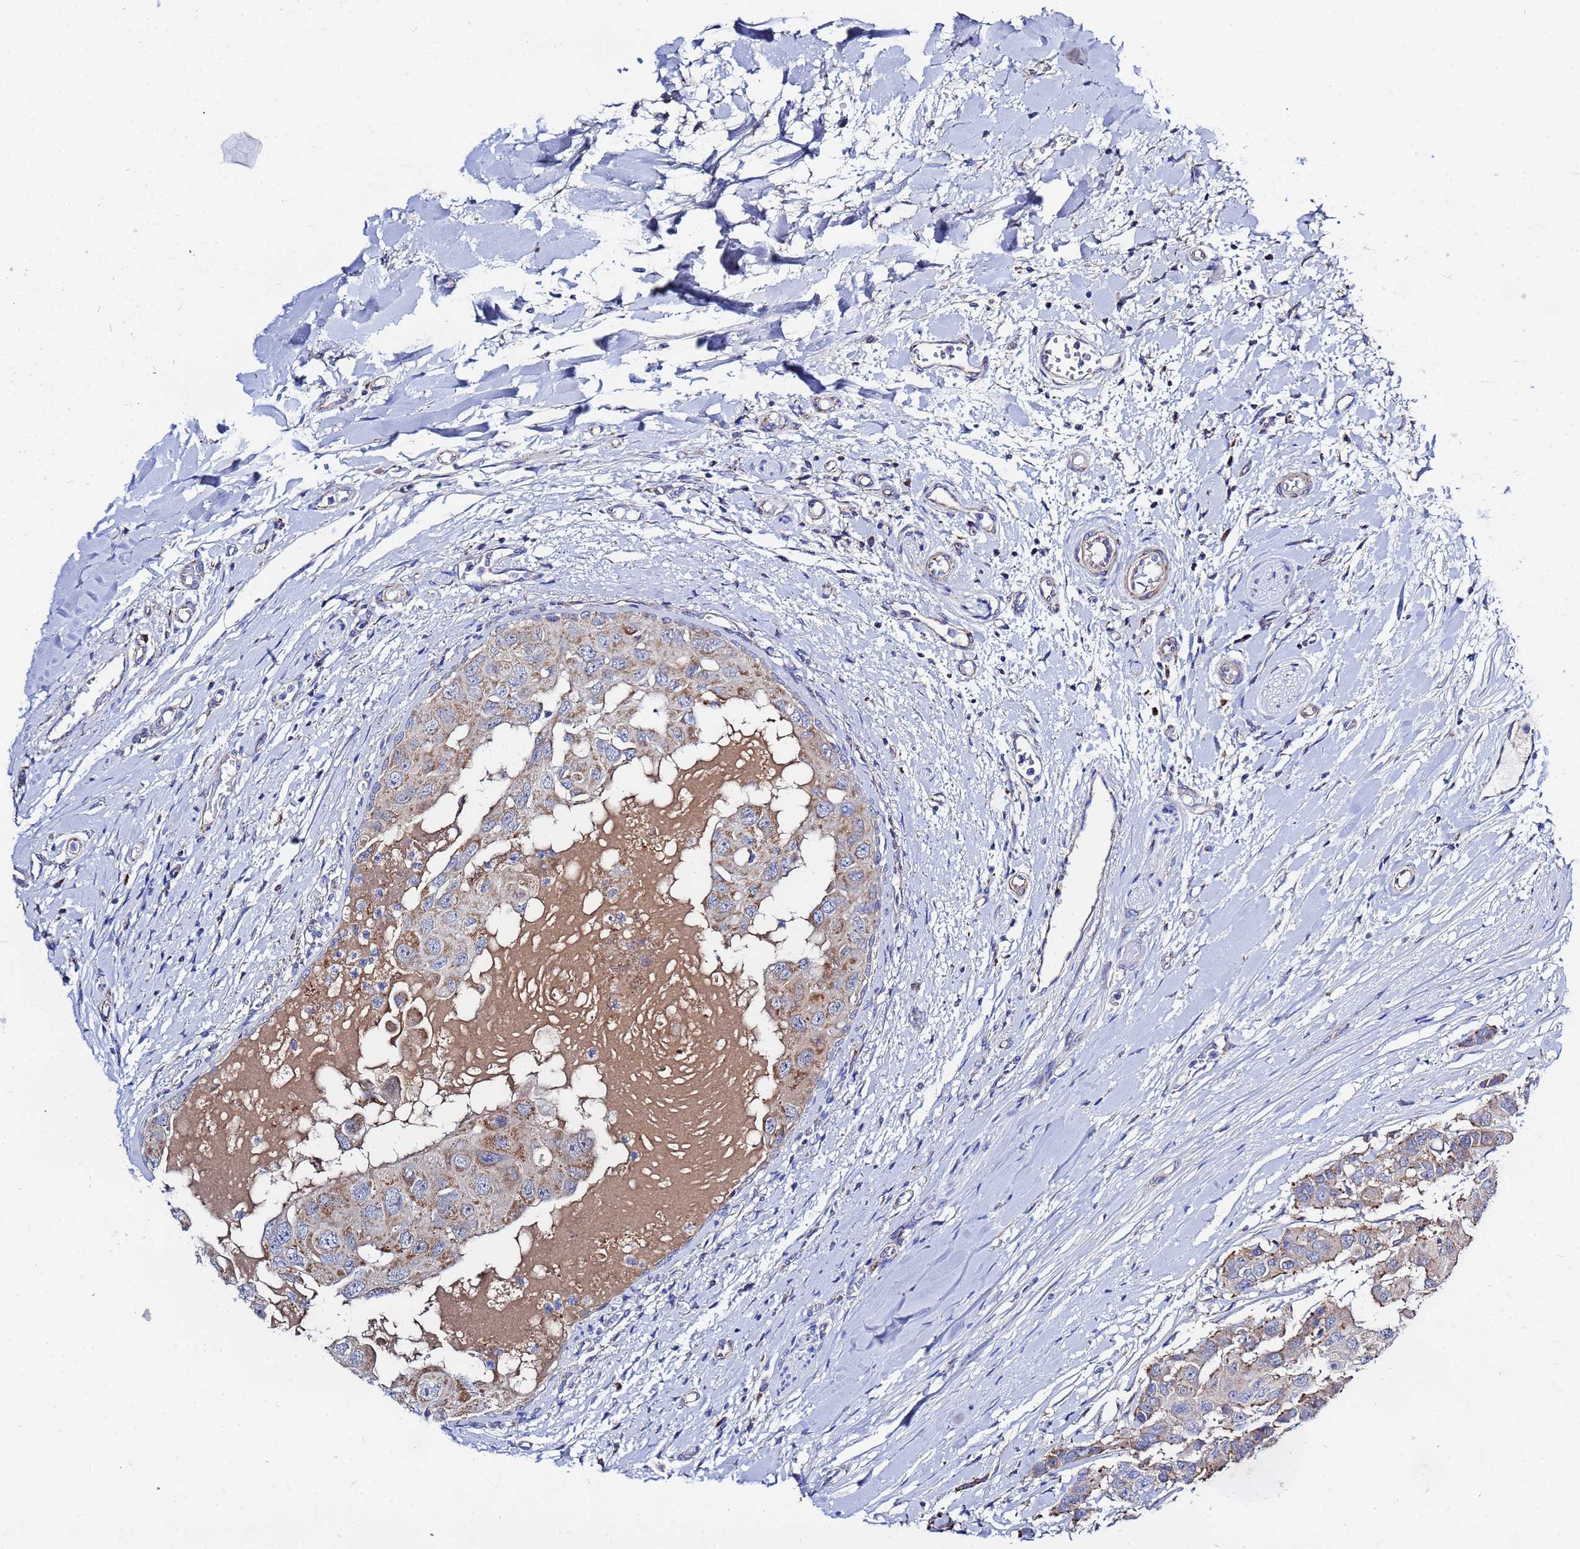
{"staining": {"intensity": "weak", "quantity": ">75%", "location": "cytoplasmic/membranous"}, "tissue": "head and neck cancer", "cell_type": "Tumor cells", "image_type": "cancer", "snomed": [{"axis": "morphology", "description": "Adenocarcinoma, NOS"}, {"axis": "morphology", "description": "Adenocarcinoma, metastatic, NOS"}, {"axis": "topography", "description": "Head-Neck"}], "caption": "Human head and neck cancer (metastatic adenocarcinoma) stained for a protein (brown) displays weak cytoplasmic/membranous positive expression in about >75% of tumor cells.", "gene": "FAHD2A", "patient": {"sex": "male", "age": 75}}